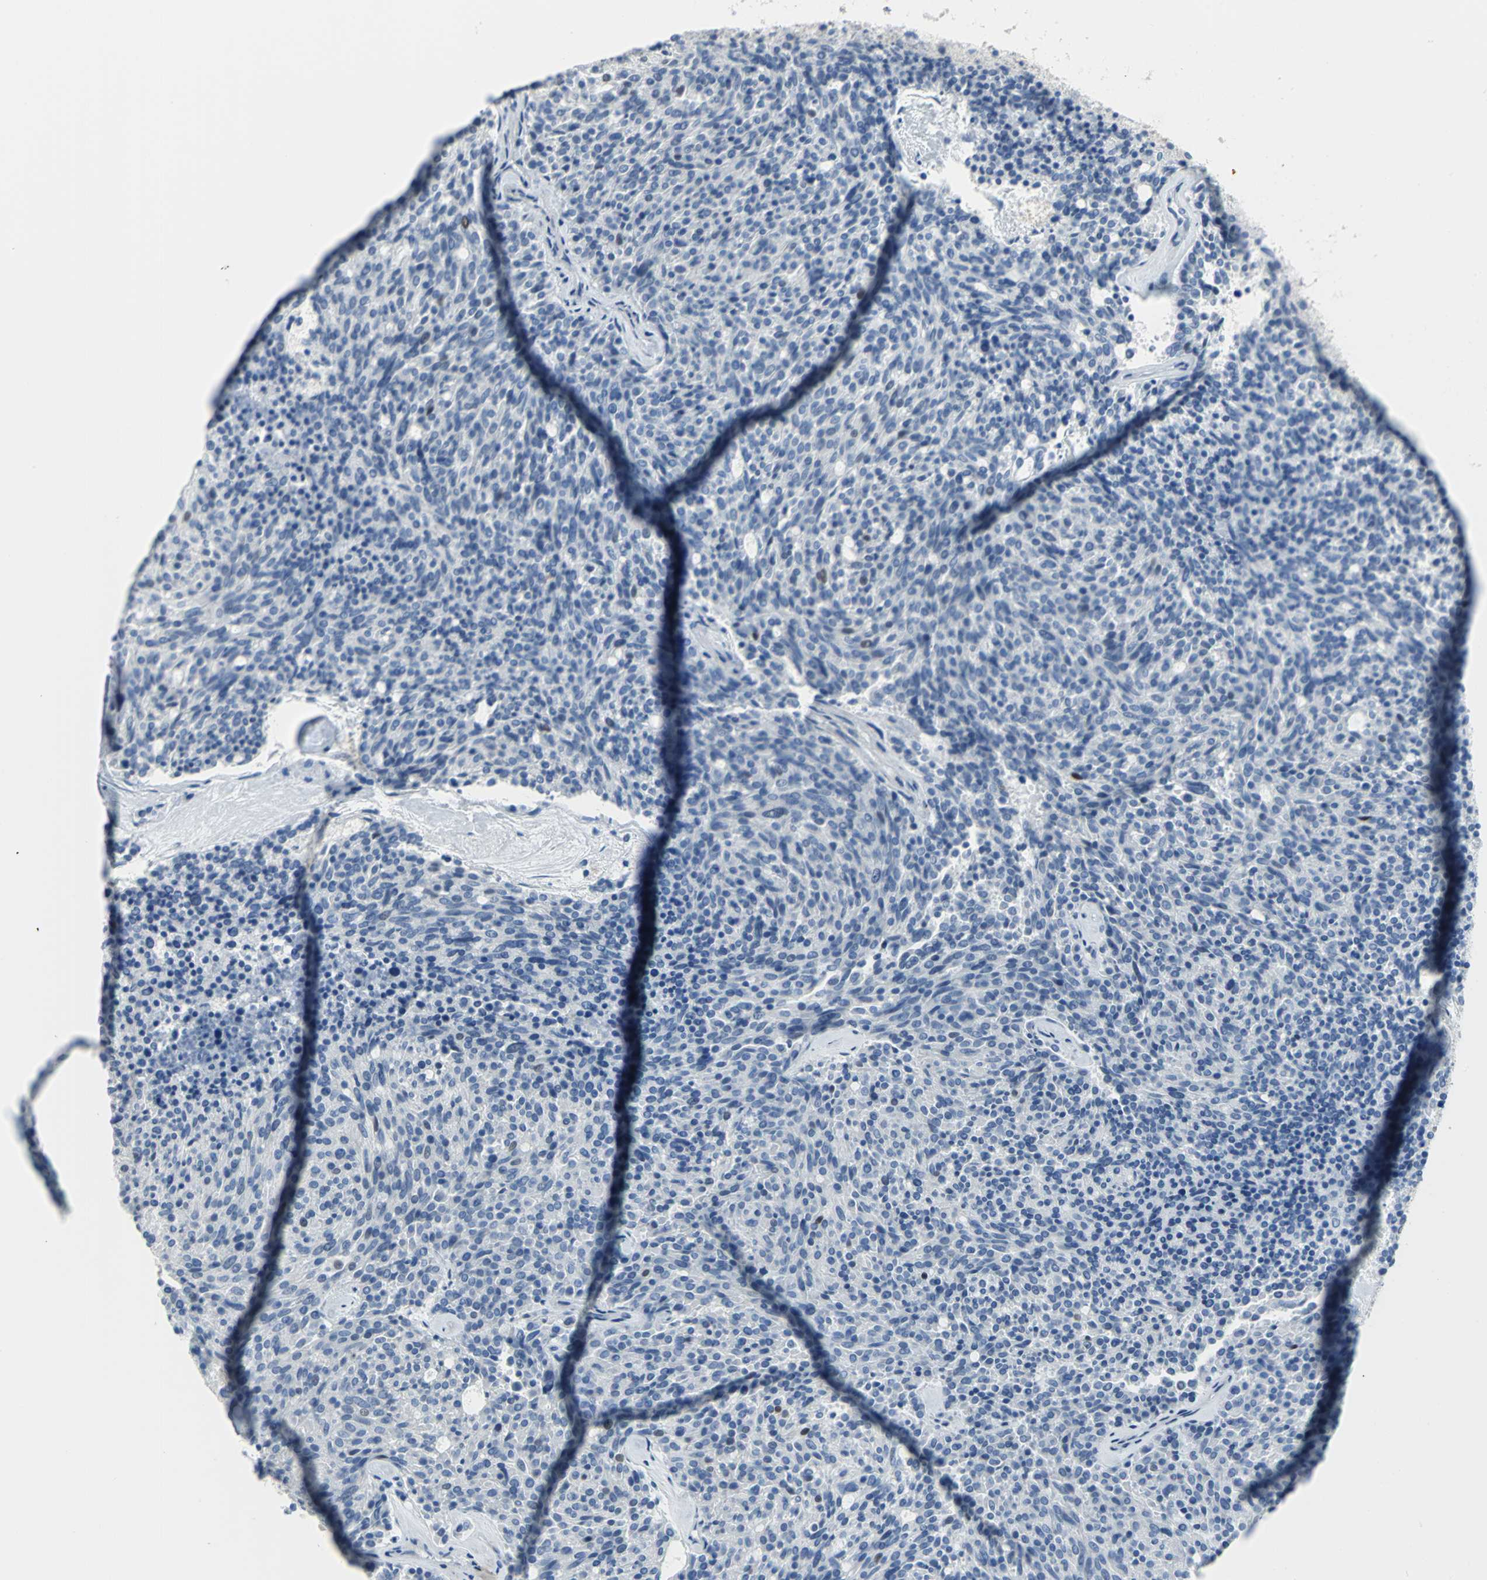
{"staining": {"intensity": "negative", "quantity": "none", "location": "none"}, "tissue": "carcinoid", "cell_type": "Tumor cells", "image_type": "cancer", "snomed": [{"axis": "morphology", "description": "Carcinoid, malignant, NOS"}, {"axis": "topography", "description": "Pancreas"}], "caption": "Protein analysis of malignant carcinoid displays no significant positivity in tumor cells.", "gene": "MCM3", "patient": {"sex": "female", "age": 54}}